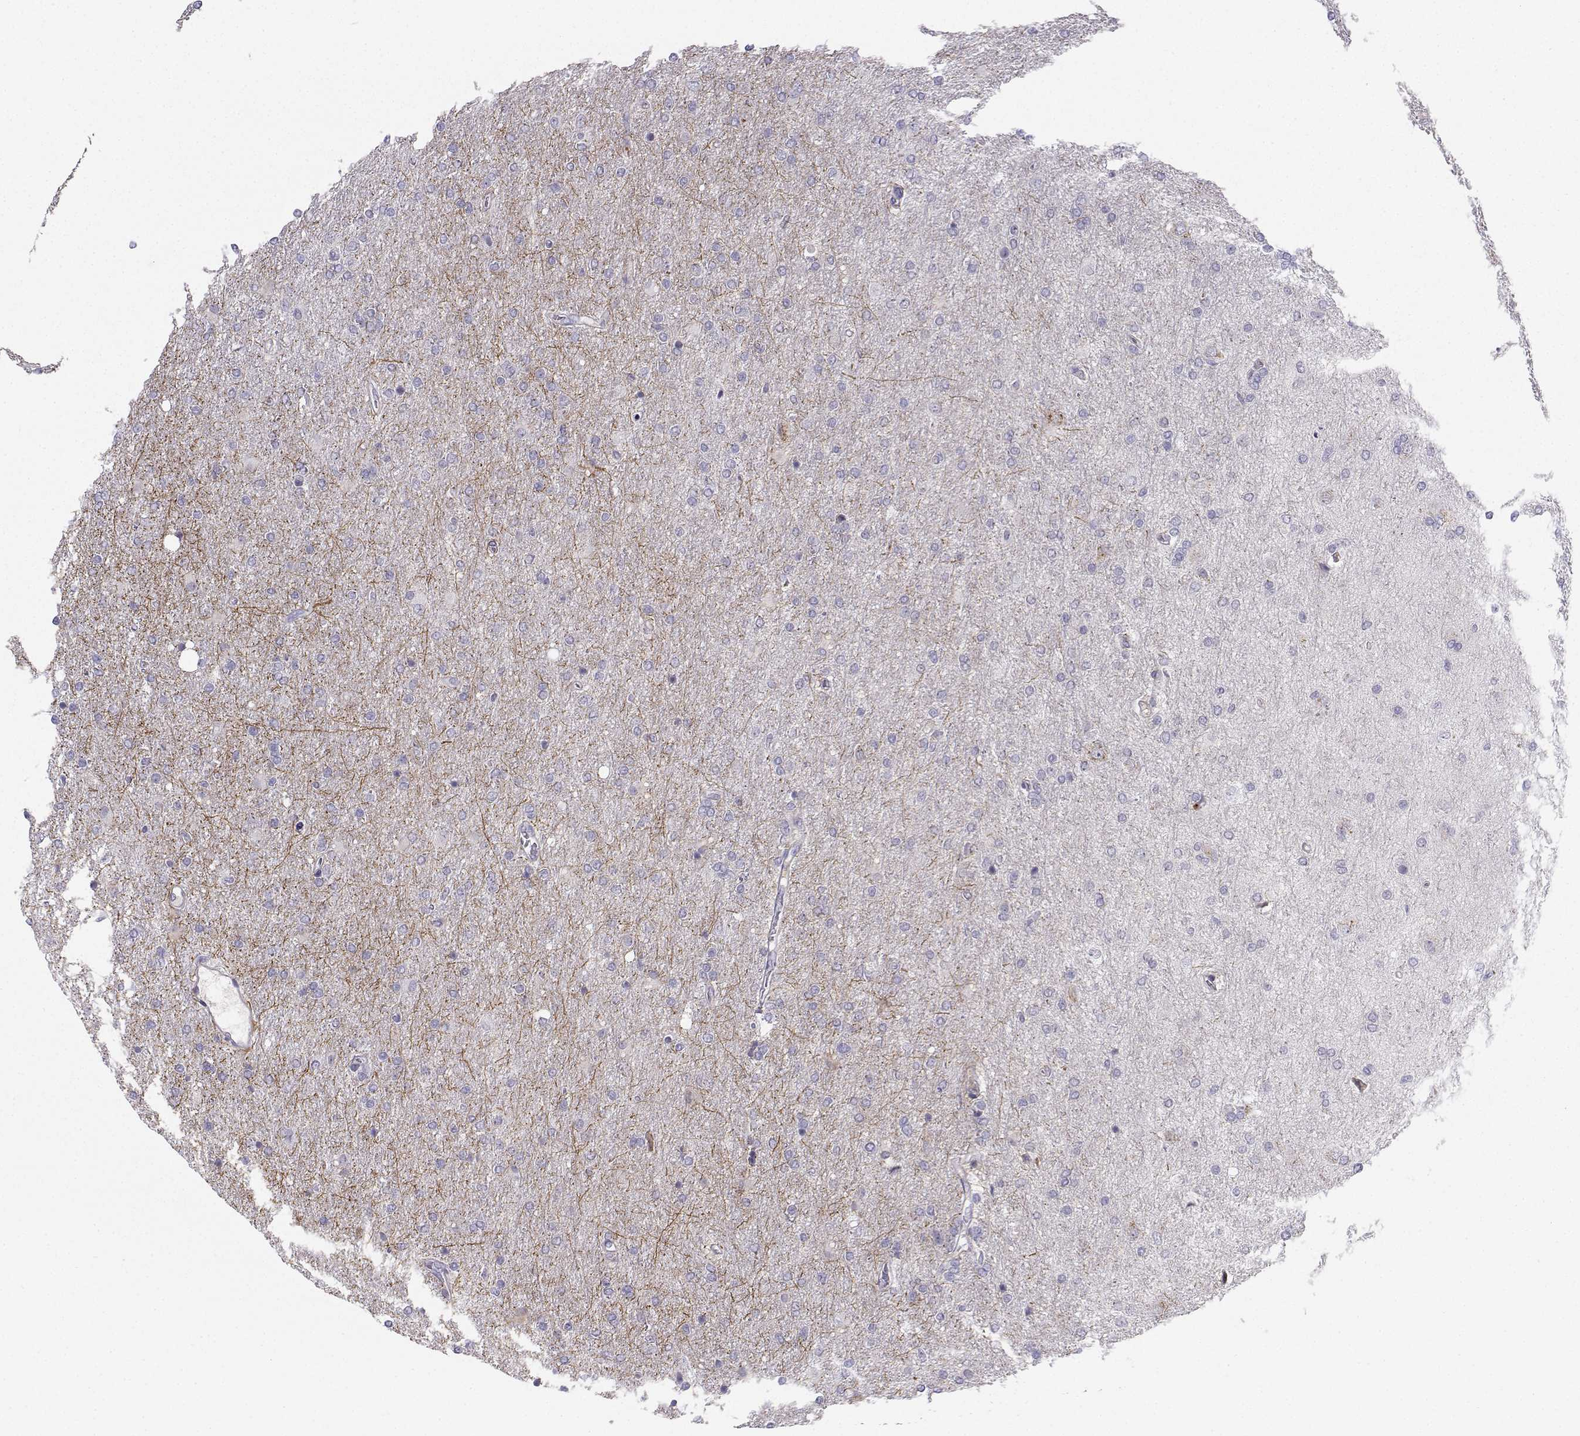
{"staining": {"intensity": "negative", "quantity": "none", "location": "none"}, "tissue": "glioma", "cell_type": "Tumor cells", "image_type": "cancer", "snomed": [{"axis": "morphology", "description": "Glioma, malignant, High grade"}, {"axis": "topography", "description": "Cerebral cortex"}], "caption": "The histopathology image demonstrates no staining of tumor cells in high-grade glioma (malignant).", "gene": "CALY", "patient": {"sex": "male", "age": 70}}